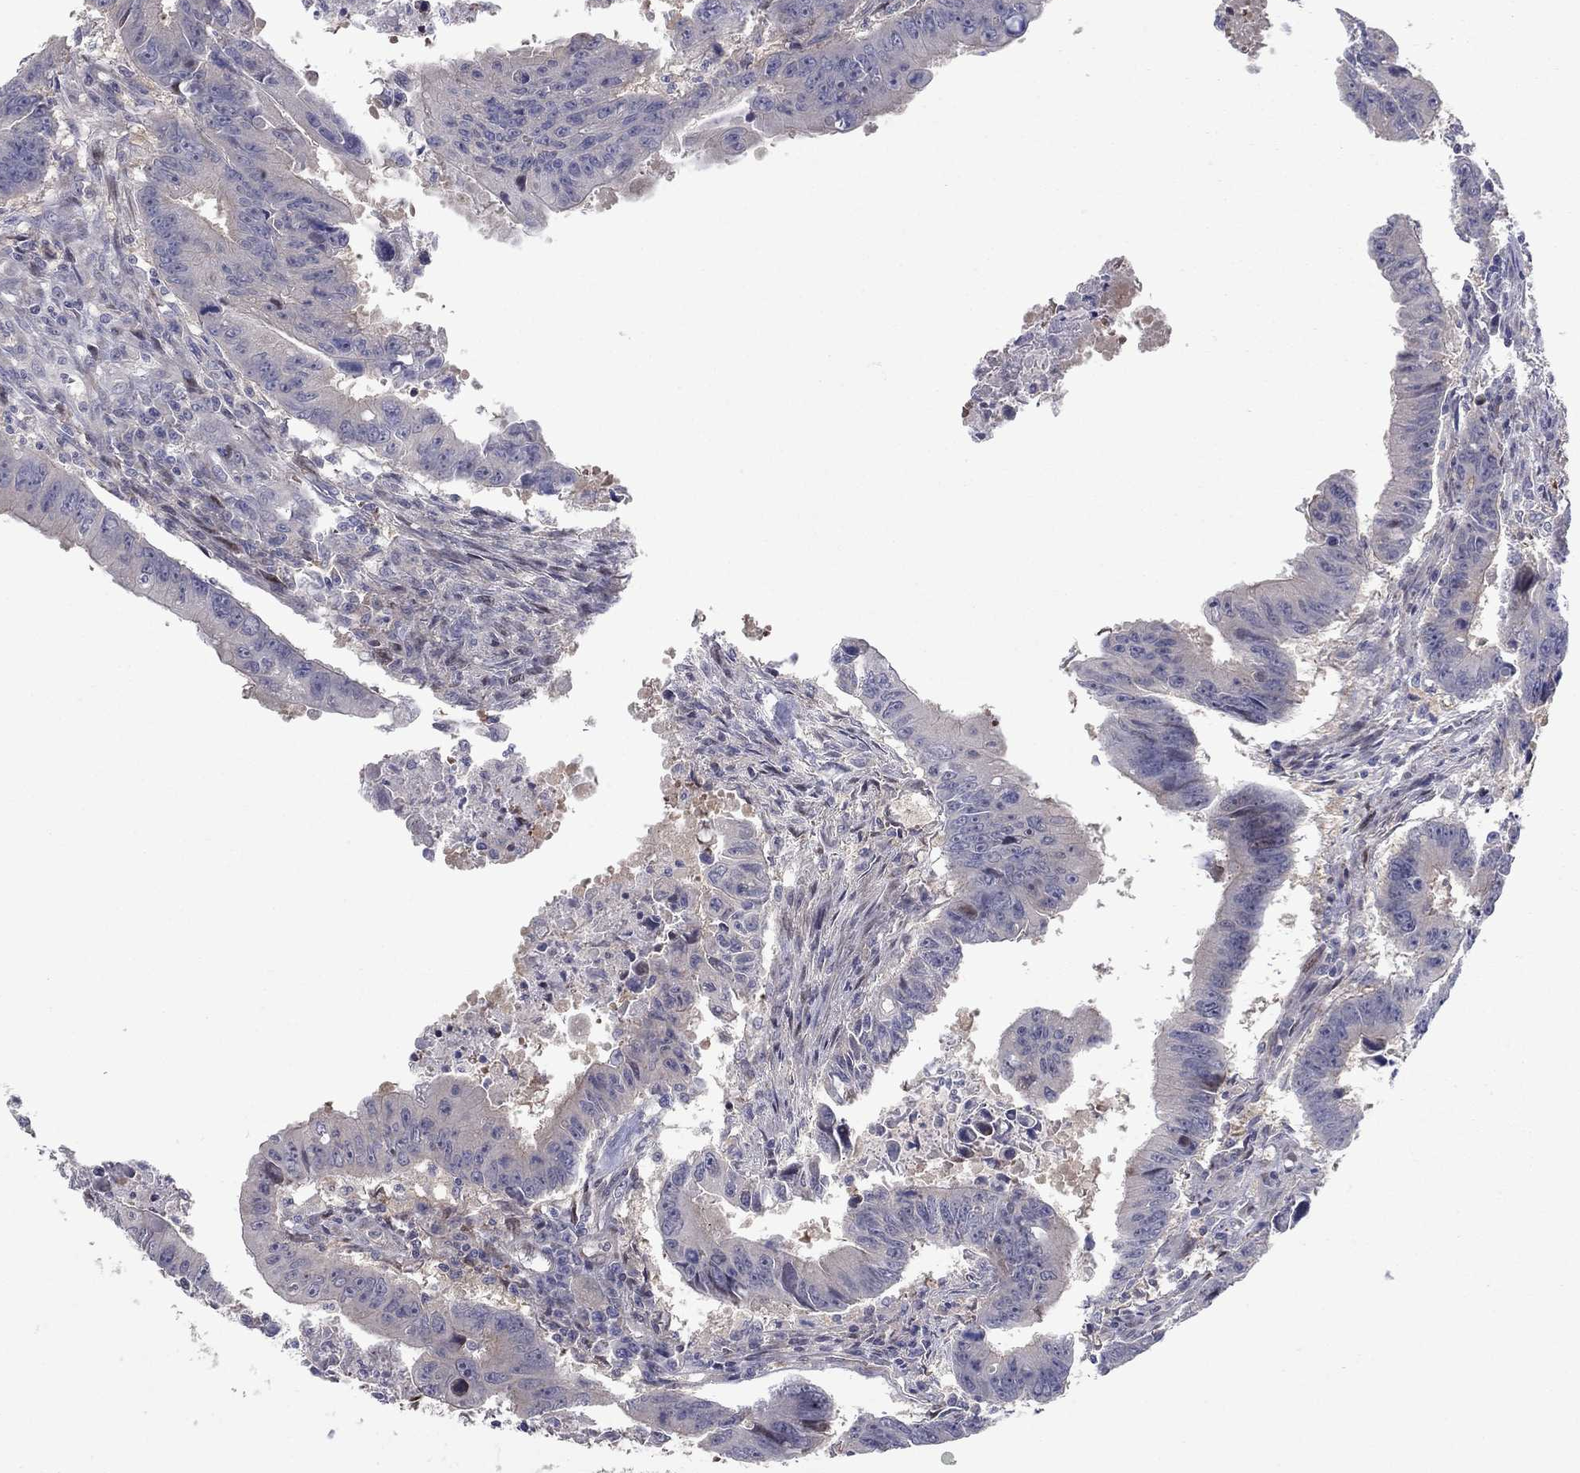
{"staining": {"intensity": "negative", "quantity": "none", "location": "none"}, "tissue": "colorectal cancer", "cell_type": "Tumor cells", "image_type": "cancer", "snomed": [{"axis": "morphology", "description": "Adenocarcinoma, NOS"}, {"axis": "topography", "description": "Colon"}], "caption": "IHC image of neoplastic tissue: human colorectal cancer (adenocarcinoma) stained with DAB shows no significant protein positivity in tumor cells.", "gene": "DUSP7", "patient": {"sex": "female", "age": 87}}